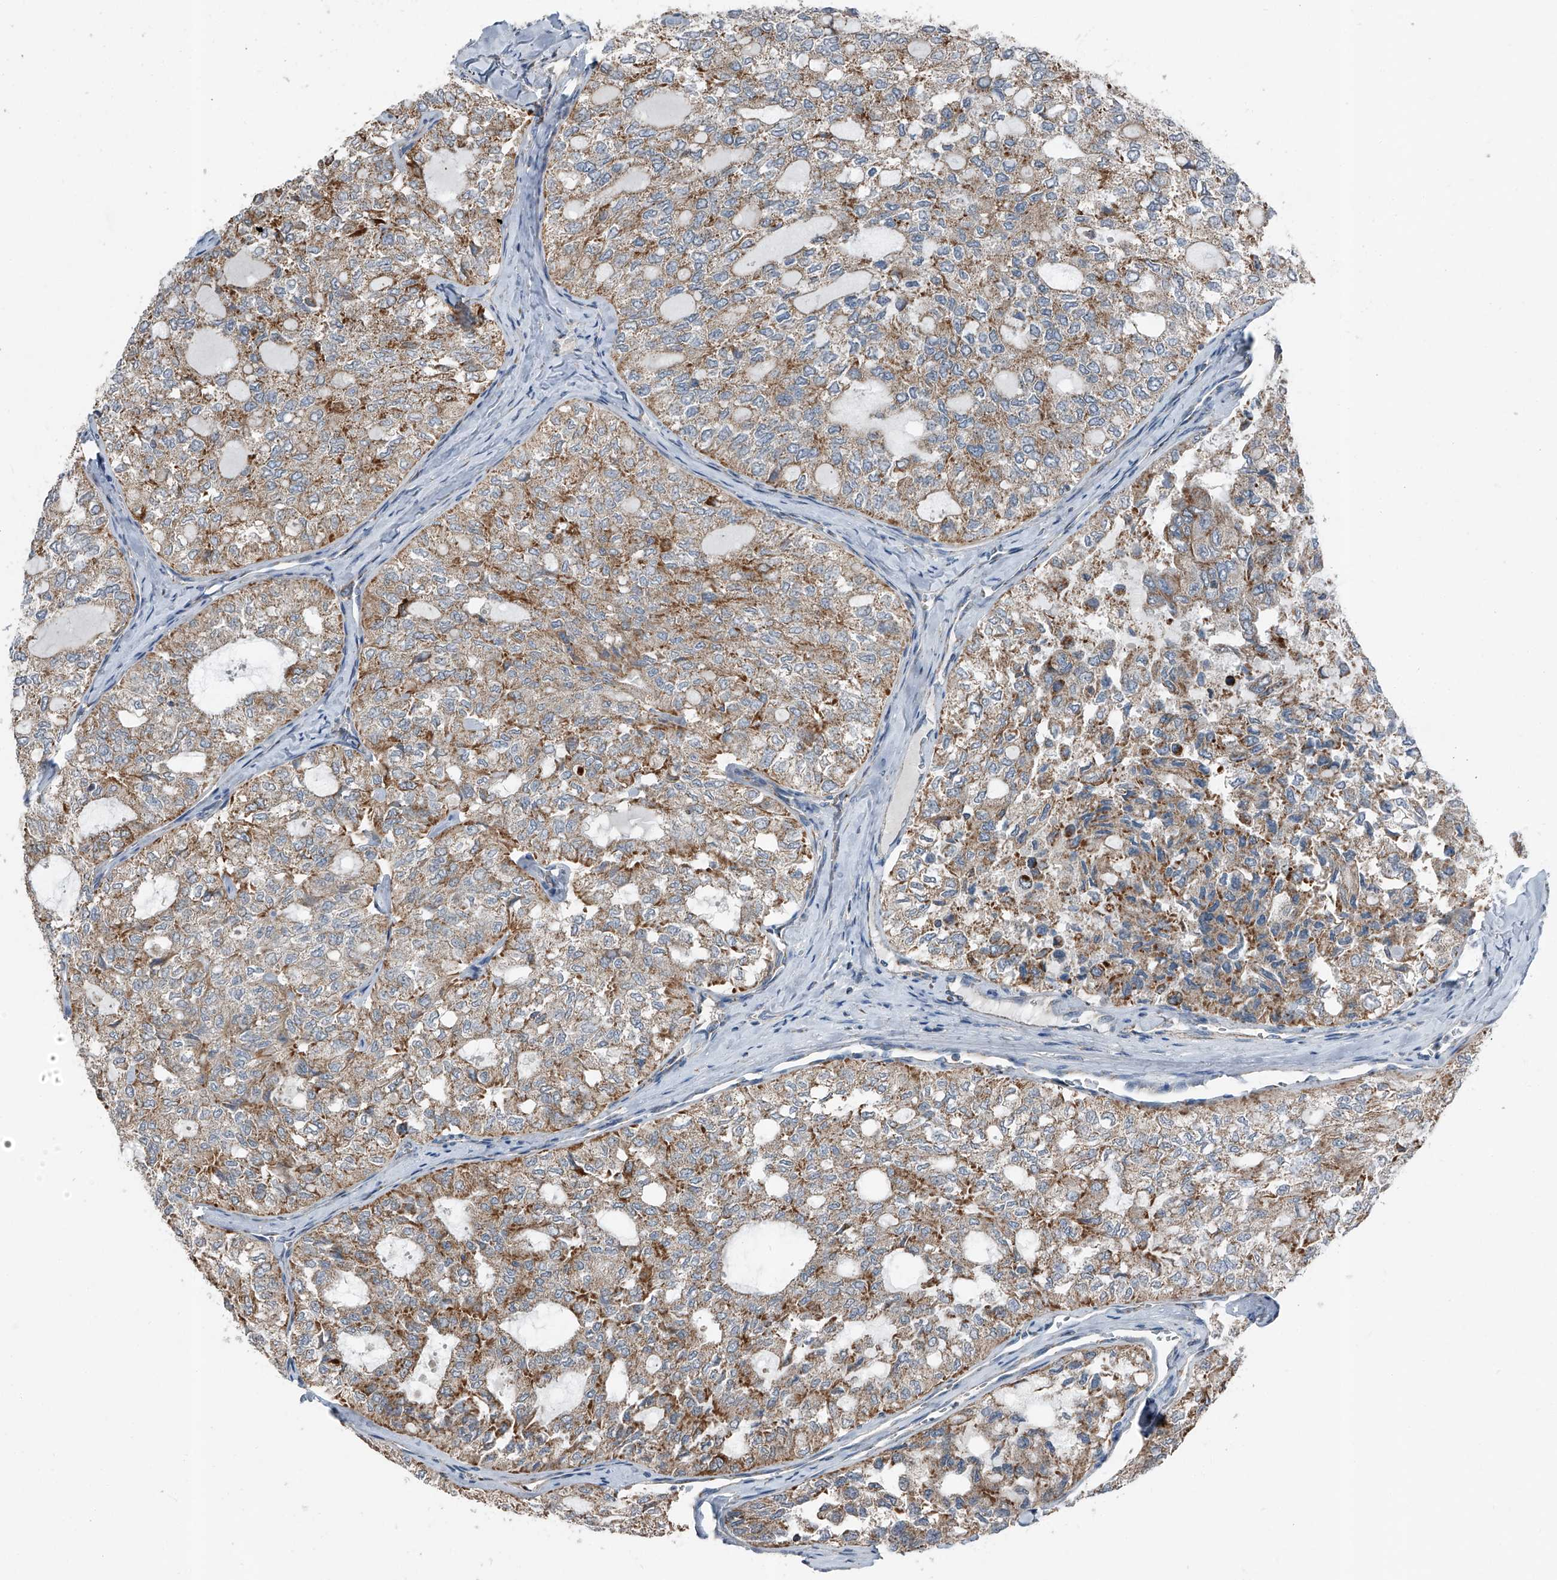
{"staining": {"intensity": "moderate", "quantity": ">75%", "location": "cytoplasmic/membranous"}, "tissue": "thyroid cancer", "cell_type": "Tumor cells", "image_type": "cancer", "snomed": [{"axis": "morphology", "description": "Follicular adenoma carcinoma, NOS"}, {"axis": "topography", "description": "Thyroid gland"}], "caption": "Tumor cells demonstrate moderate cytoplasmic/membranous staining in about >75% of cells in thyroid cancer (follicular adenoma carcinoma).", "gene": "CHRNA7", "patient": {"sex": "male", "age": 75}}